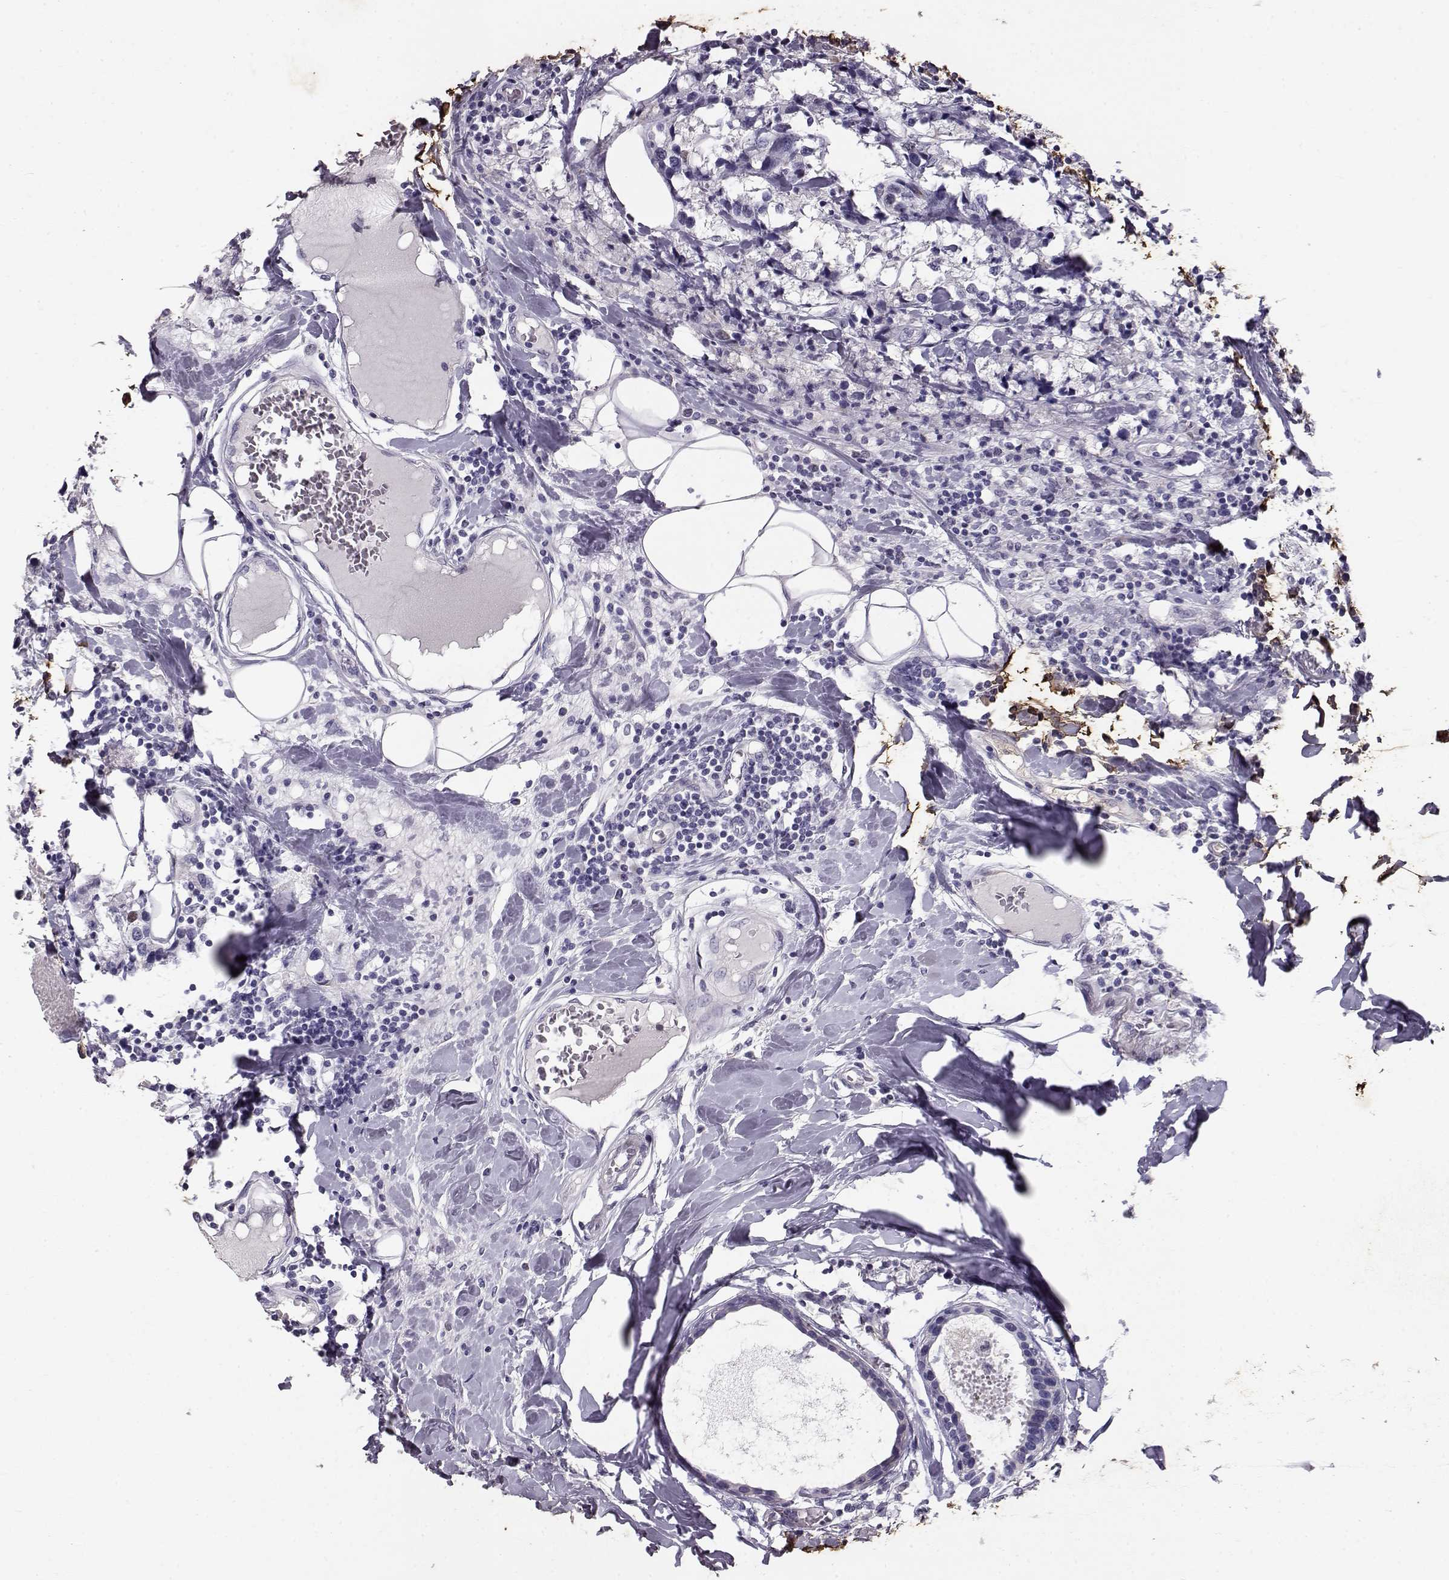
{"staining": {"intensity": "moderate", "quantity": "<25%", "location": "nuclear"}, "tissue": "breast cancer", "cell_type": "Tumor cells", "image_type": "cancer", "snomed": [{"axis": "morphology", "description": "Lobular carcinoma"}, {"axis": "topography", "description": "Breast"}], "caption": "Immunohistochemistry (IHC) of human breast cancer (lobular carcinoma) reveals low levels of moderate nuclear positivity in about <25% of tumor cells.", "gene": "RD3", "patient": {"sex": "female", "age": 59}}